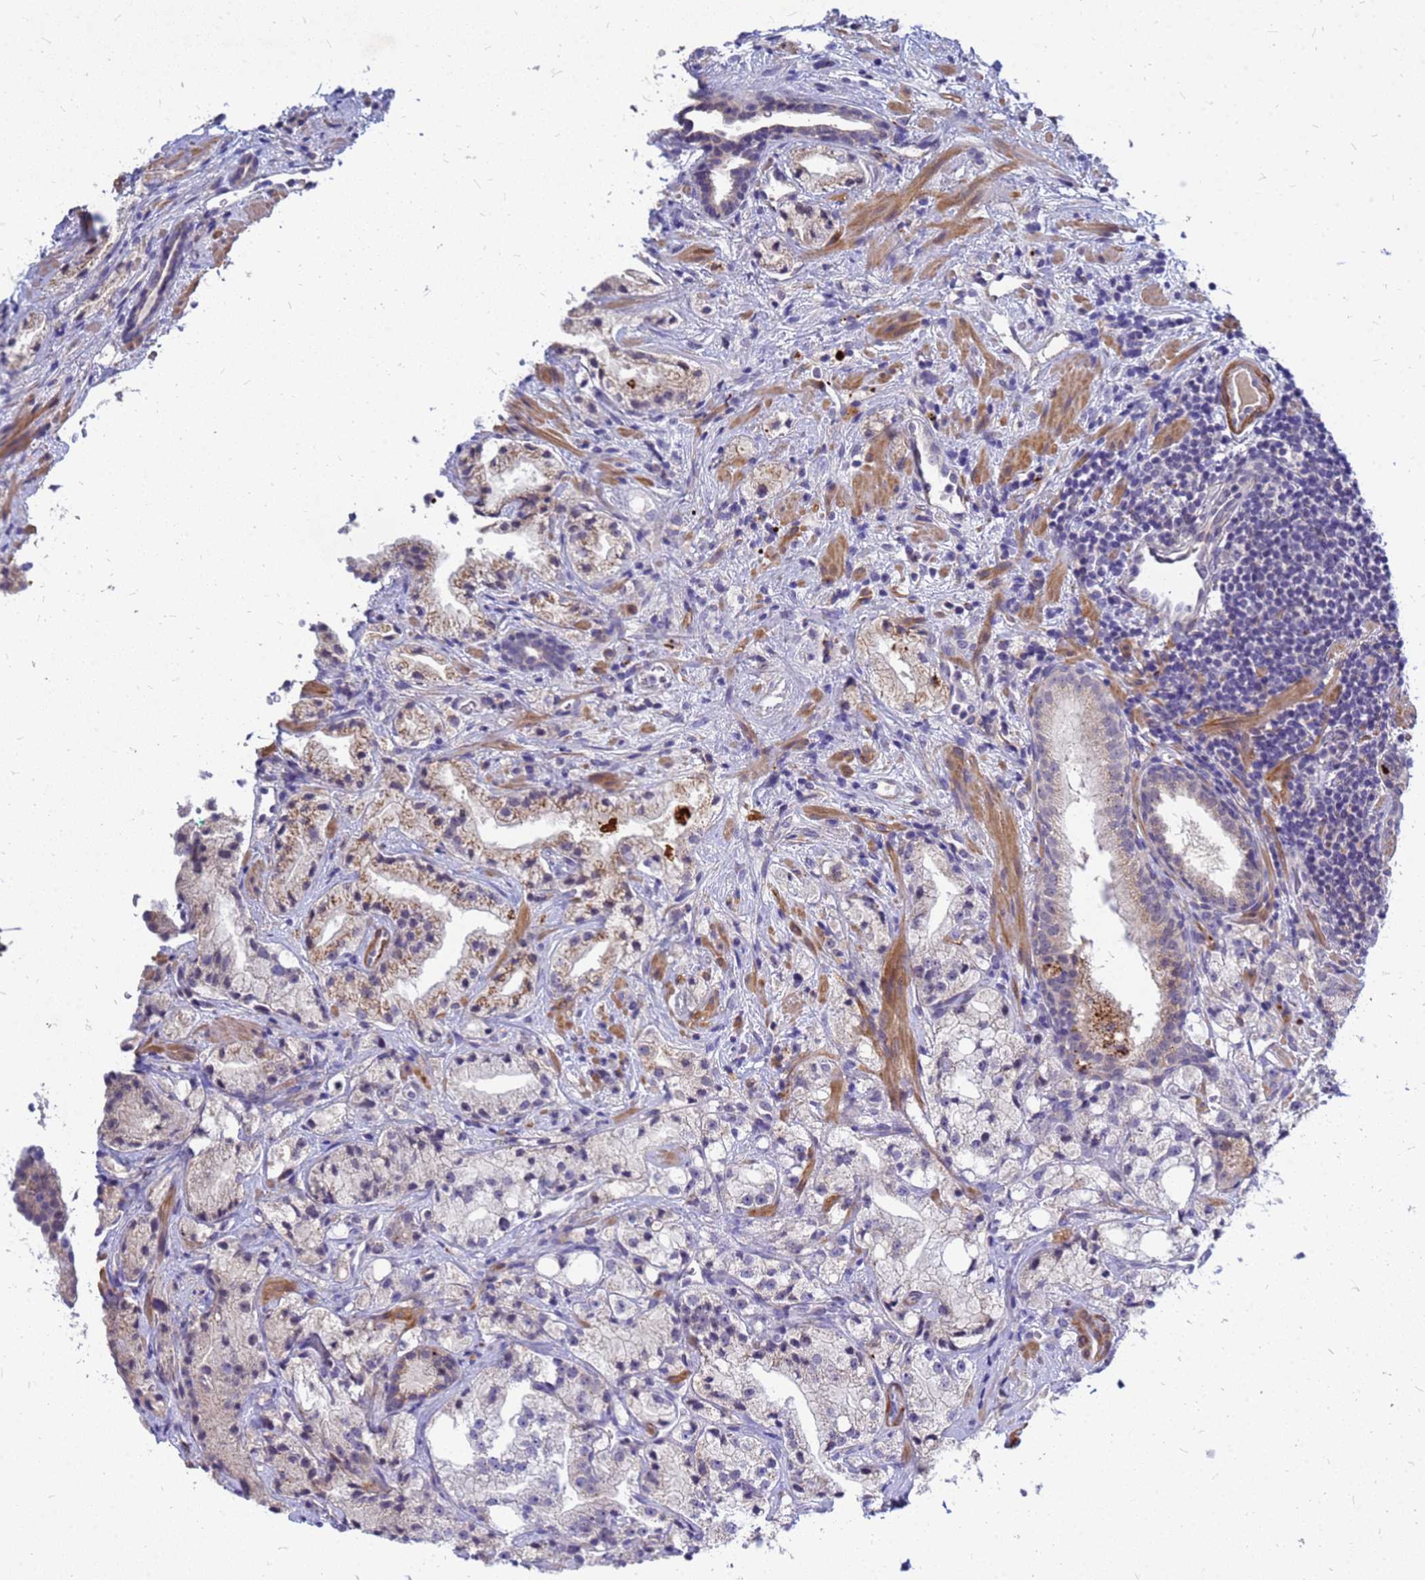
{"staining": {"intensity": "moderate", "quantity": "<25%", "location": "cytoplasmic/membranous"}, "tissue": "prostate cancer", "cell_type": "Tumor cells", "image_type": "cancer", "snomed": [{"axis": "morphology", "description": "Adenocarcinoma, High grade"}, {"axis": "topography", "description": "Prostate"}], "caption": "Brown immunohistochemical staining in prostate adenocarcinoma (high-grade) shows moderate cytoplasmic/membranous staining in about <25% of tumor cells.", "gene": "SRGAP3", "patient": {"sex": "male", "age": 64}}